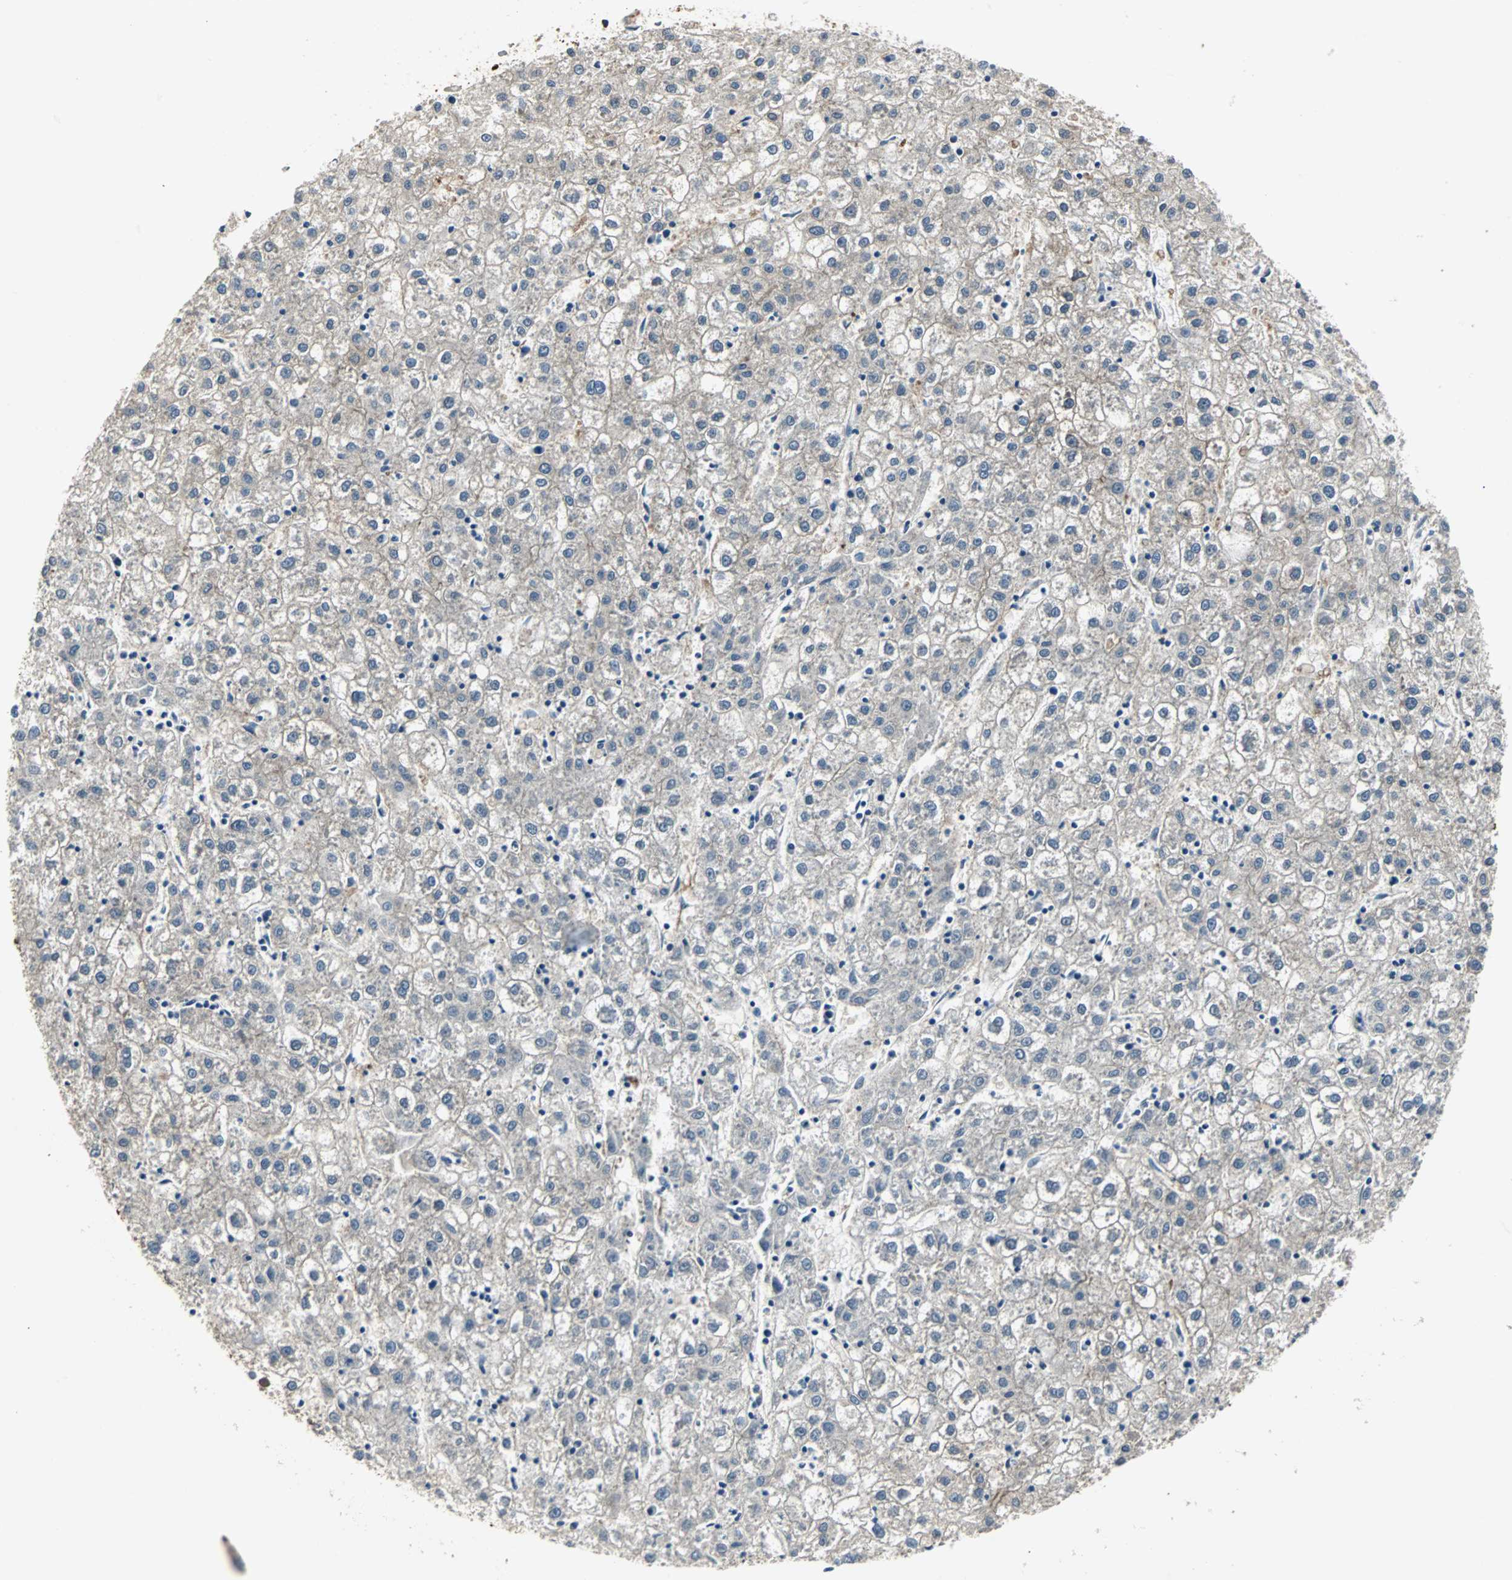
{"staining": {"intensity": "weak", "quantity": "<25%", "location": "cytoplasmic/membranous"}, "tissue": "liver cancer", "cell_type": "Tumor cells", "image_type": "cancer", "snomed": [{"axis": "morphology", "description": "Carcinoma, Hepatocellular, NOS"}, {"axis": "topography", "description": "Liver"}], "caption": "Image shows no significant protein expression in tumor cells of hepatocellular carcinoma (liver).", "gene": "CMC2", "patient": {"sex": "male", "age": 72}}